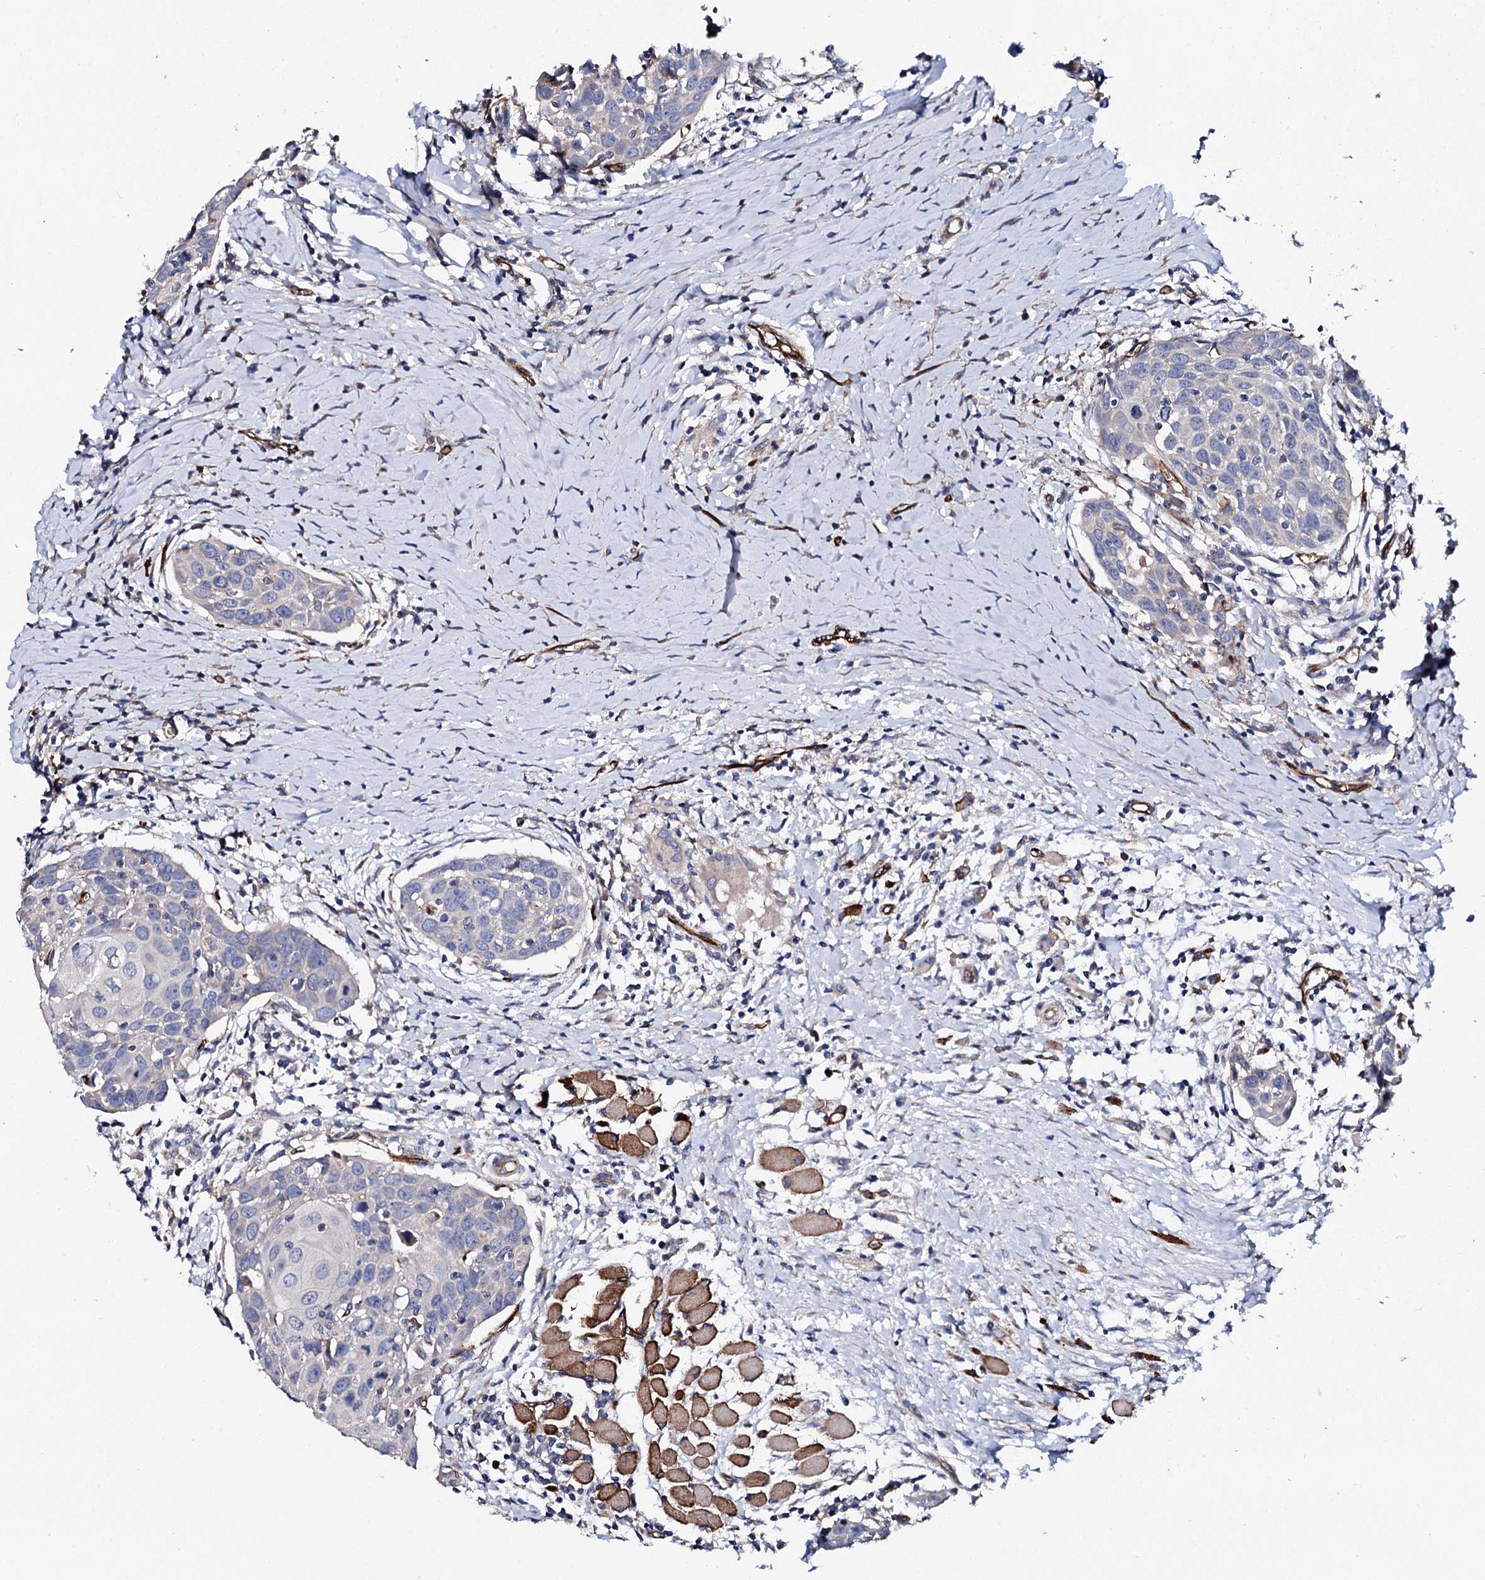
{"staining": {"intensity": "weak", "quantity": "25%-75%", "location": "cytoplasmic/membranous"}, "tissue": "head and neck cancer", "cell_type": "Tumor cells", "image_type": "cancer", "snomed": [{"axis": "morphology", "description": "Squamous cell carcinoma, NOS"}, {"axis": "topography", "description": "Oral tissue"}, {"axis": "topography", "description": "Head-Neck"}], "caption": "Tumor cells demonstrate weak cytoplasmic/membranous positivity in about 25%-75% of cells in squamous cell carcinoma (head and neck).", "gene": "DBX1", "patient": {"sex": "female", "age": 50}}